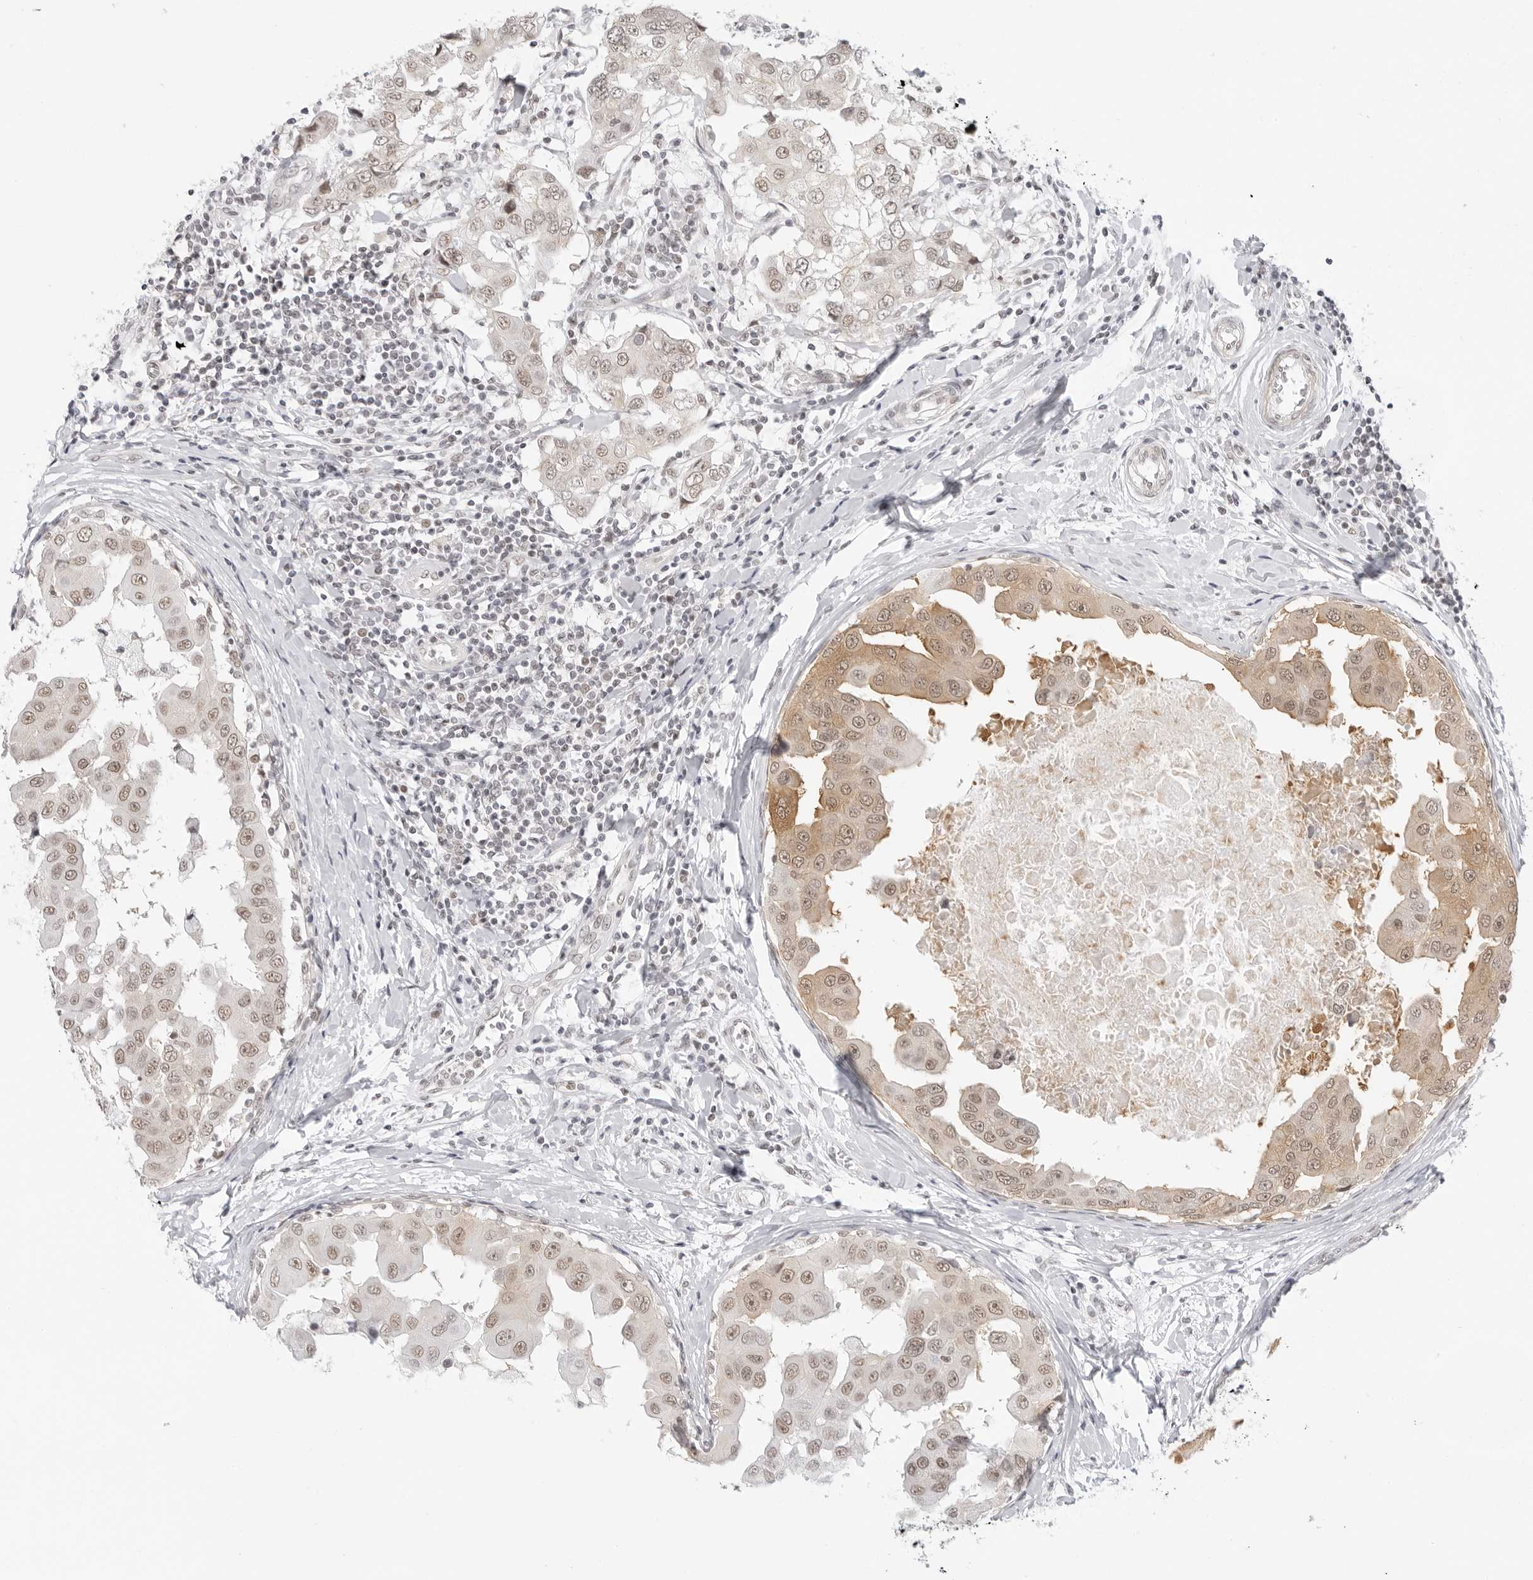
{"staining": {"intensity": "moderate", "quantity": ">75%", "location": "cytoplasmic/membranous,nuclear"}, "tissue": "breast cancer", "cell_type": "Tumor cells", "image_type": "cancer", "snomed": [{"axis": "morphology", "description": "Duct carcinoma"}, {"axis": "topography", "description": "Breast"}], "caption": "This micrograph reveals breast cancer (invasive ductal carcinoma) stained with immunohistochemistry to label a protein in brown. The cytoplasmic/membranous and nuclear of tumor cells show moderate positivity for the protein. Nuclei are counter-stained blue.", "gene": "TCIM", "patient": {"sex": "female", "age": 27}}